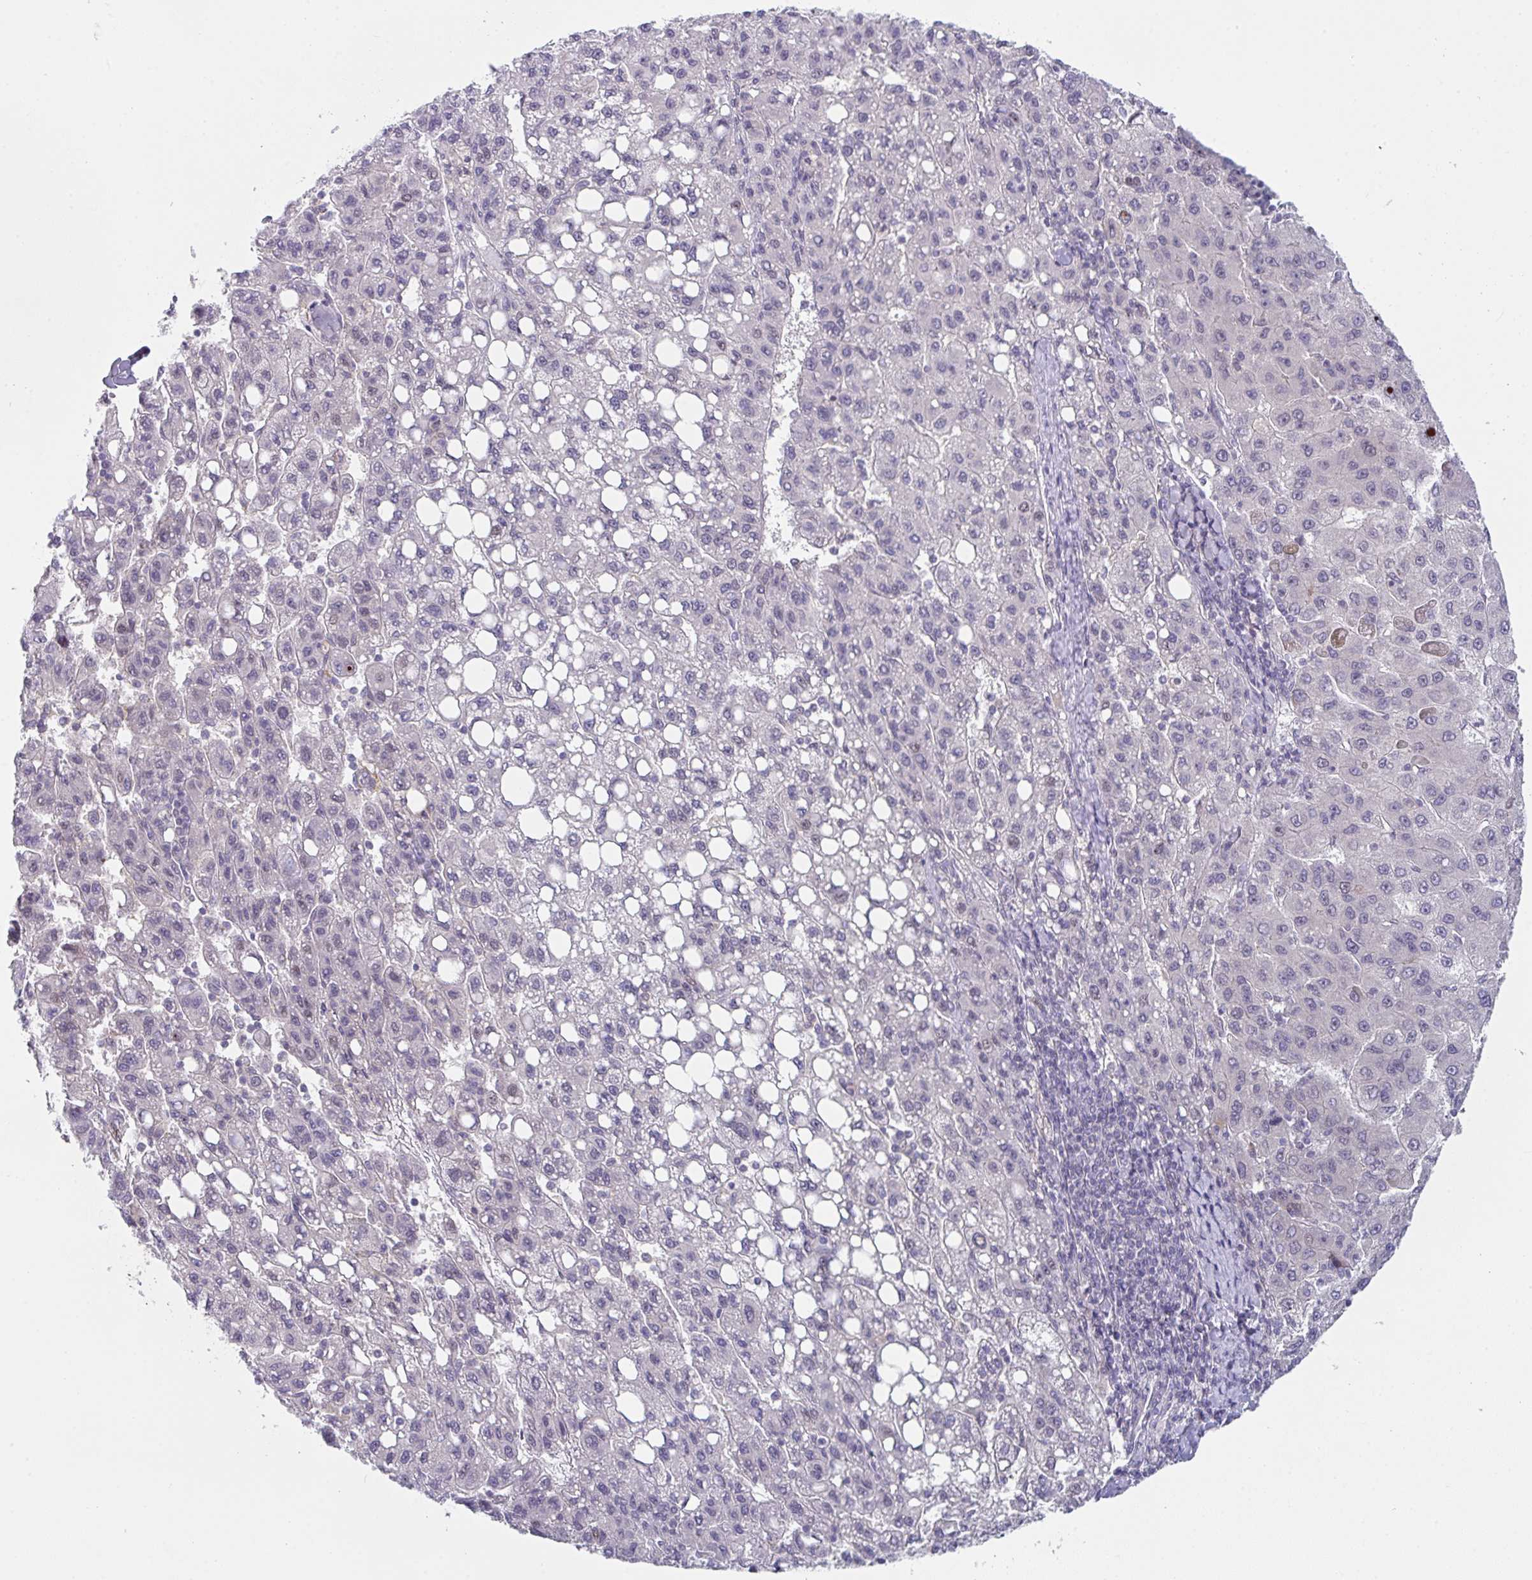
{"staining": {"intensity": "weak", "quantity": "<25%", "location": "nuclear"}, "tissue": "liver cancer", "cell_type": "Tumor cells", "image_type": "cancer", "snomed": [{"axis": "morphology", "description": "Carcinoma, Hepatocellular, NOS"}, {"axis": "topography", "description": "Liver"}], "caption": "Photomicrograph shows no significant protein expression in tumor cells of liver cancer.", "gene": "RBM18", "patient": {"sex": "female", "age": 82}}